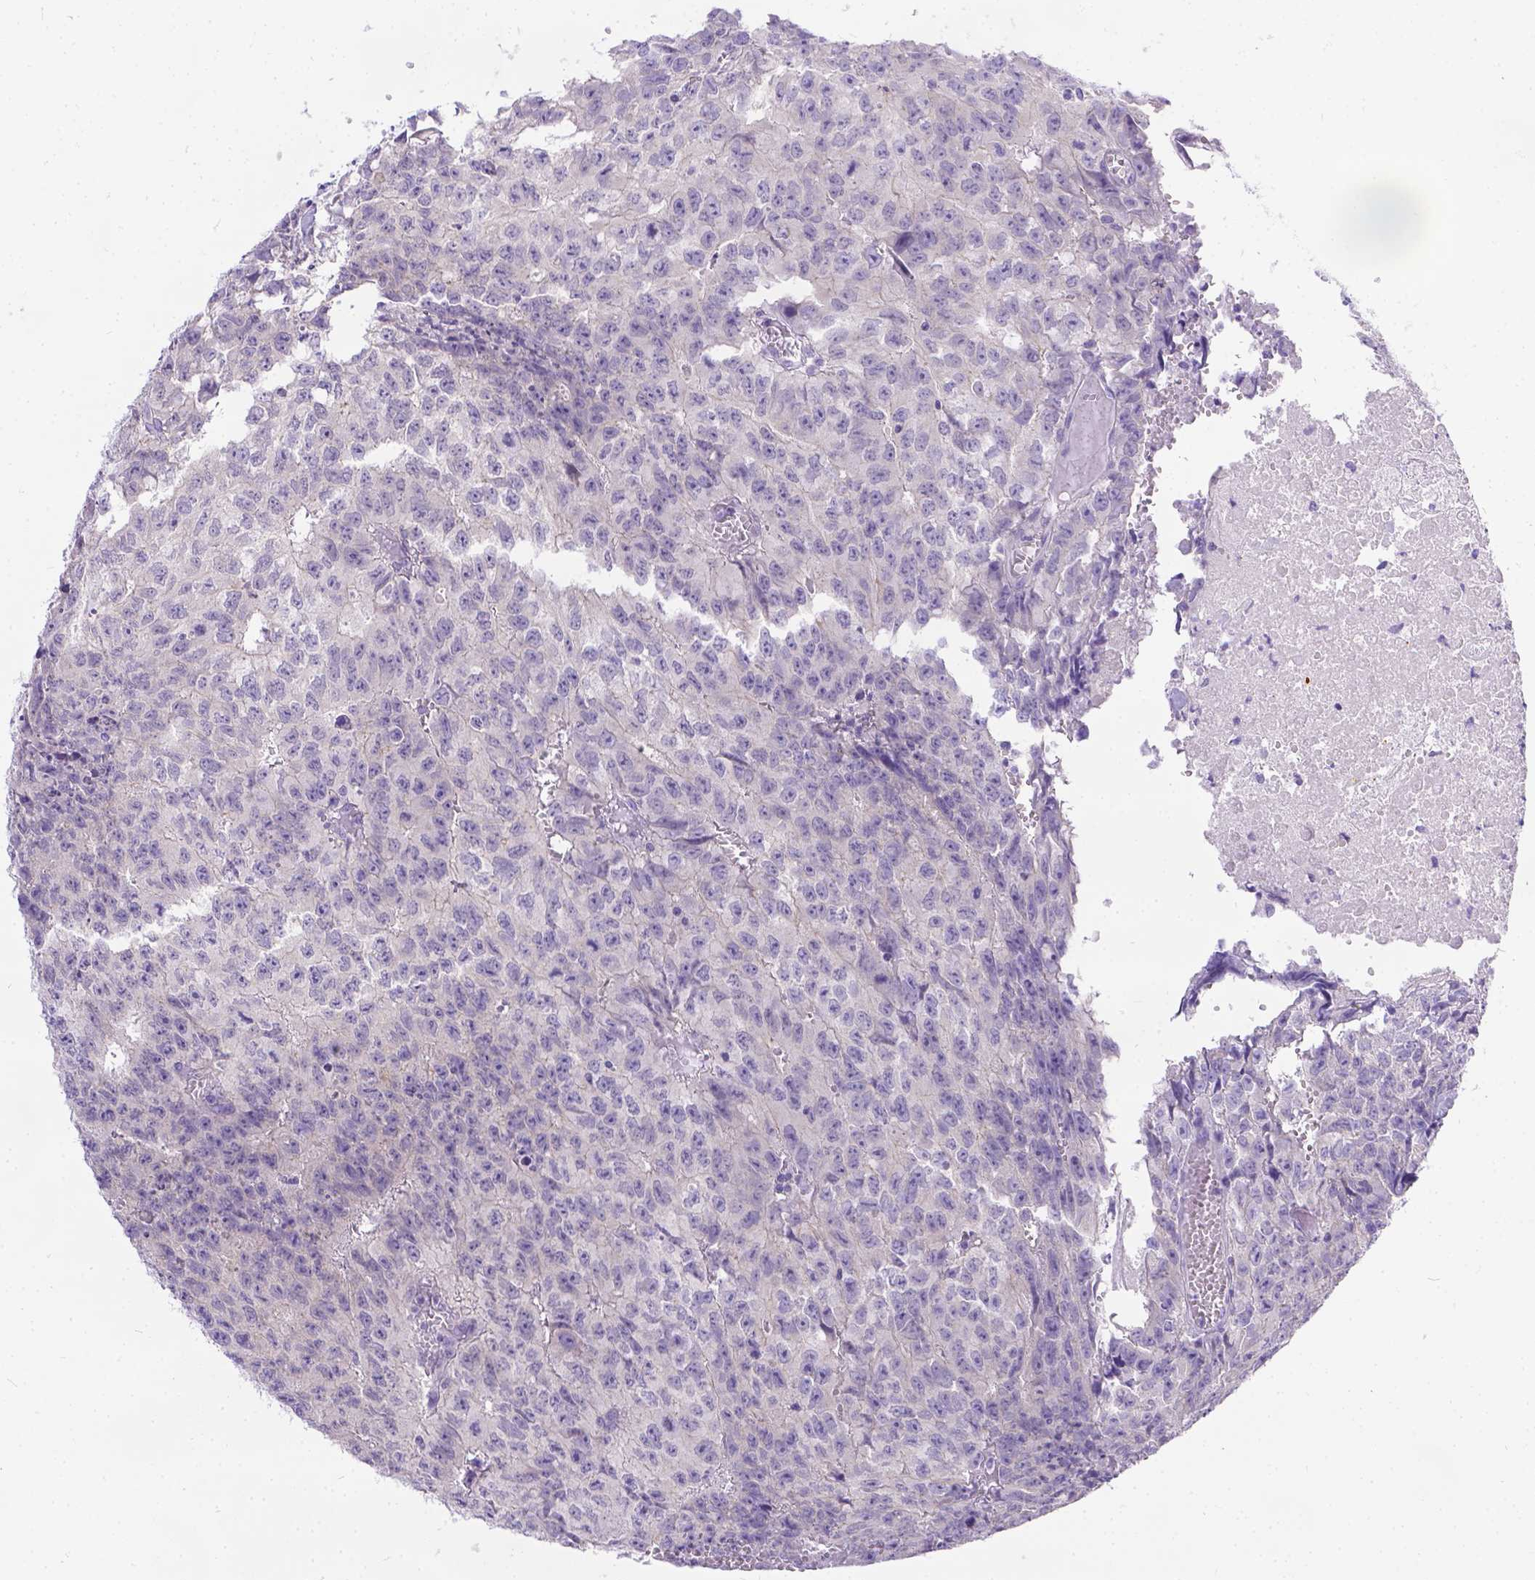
{"staining": {"intensity": "negative", "quantity": "none", "location": "none"}, "tissue": "testis cancer", "cell_type": "Tumor cells", "image_type": "cancer", "snomed": [{"axis": "morphology", "description": "Carcinoma, Embryonal, NOS"}, {"axis": "morphology", "description": "Teratoma, malignant, NOS"}, {"axis": "topography", "description": "Testis"}], "caption": "Image shows no protein positivity in tumor cells of testis cancer (embryonal carcinoma) tissue.", "gene": "TTLL6", "patient": {"sex": "male", "age": 24}}